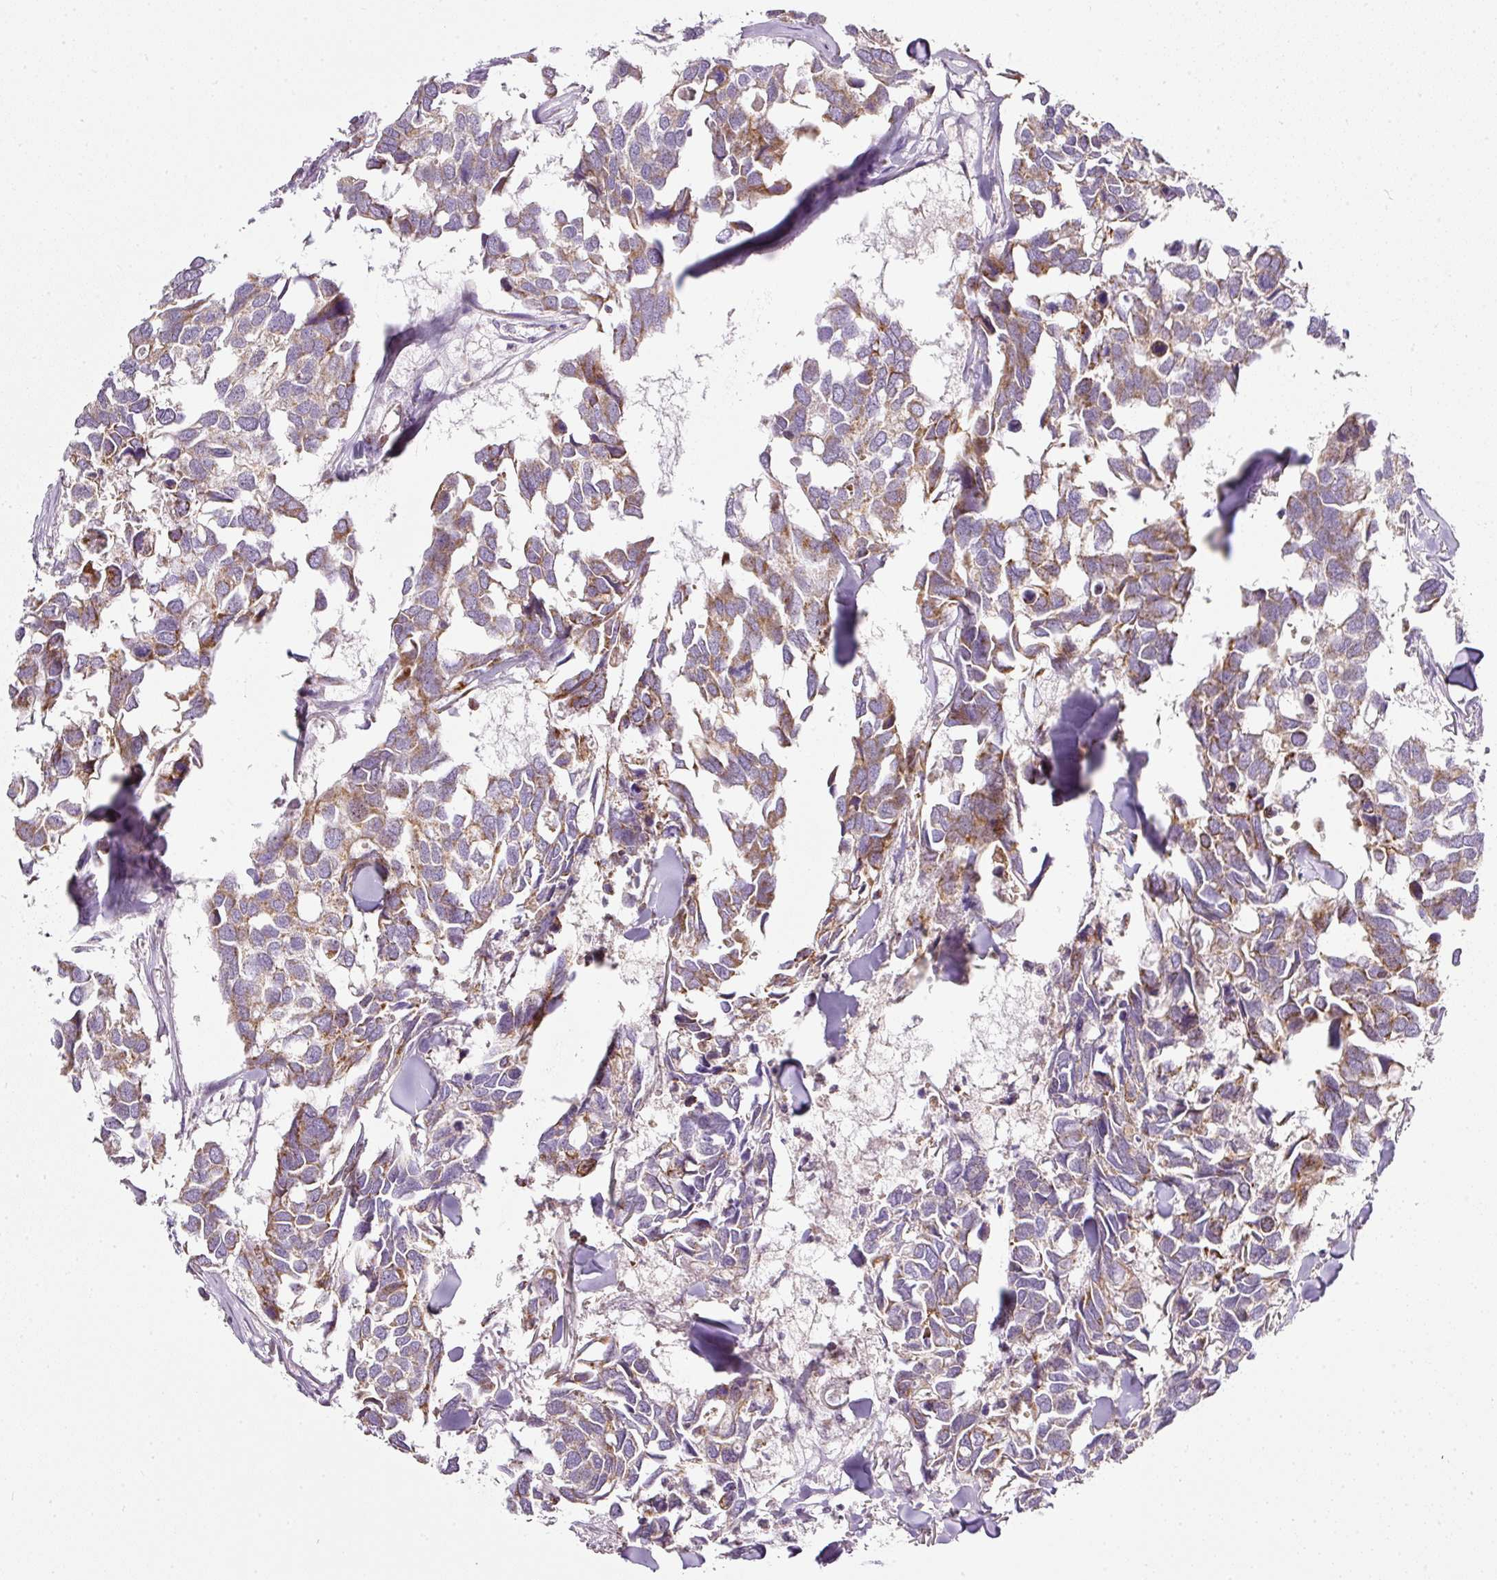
{"staining": {"intensity": "moderate", "quantity": "25%-75%", "location": "cytoplasmic/membranous"}, "tissue": "breast cancer", "cell_type": "Tumor cells", "image_type": "cancer", "snomed": [{"axis": "morphology", "description": "Duct carcinoma"}, {"axis": "topography", "description": "Breast"}], "caption": "There is medium levels of moderate cytoplasmic/membranous expression in tumor cells of breast cancer, as demonstrated by immunohistochemical staining (brown color).", "gene": "SDHA", "patient": {"sex": "female", "age": 83}}